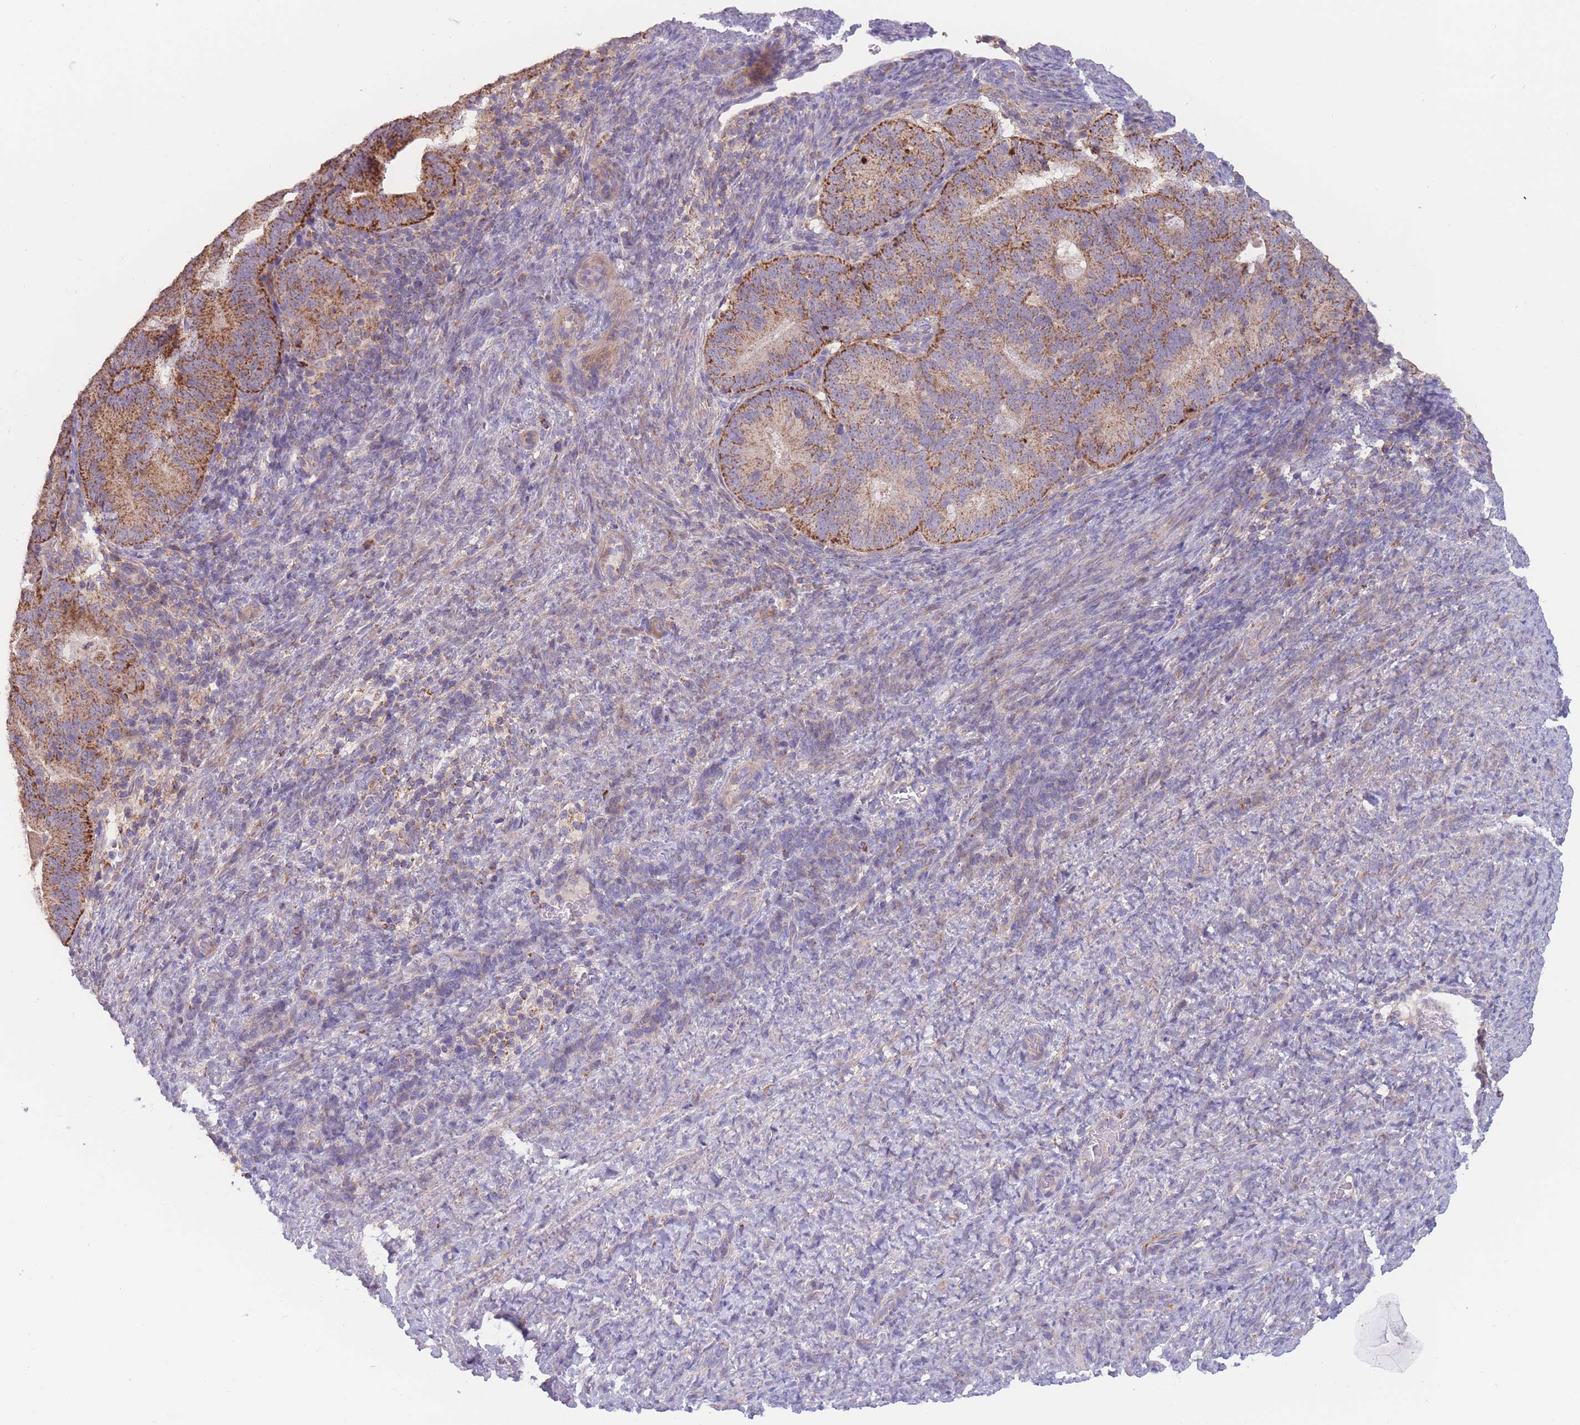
{"staining": {"intensity": "moderate", "quantity": ">75%", "location": "cytoplasmic/membranous"}, "tissue": "endometrial cancer", "cell_type": "Tumor cells", "image_type": "cancer", "snomed": [{"axis": "morphology", "description": "Adenocarcinoma, NOS"}, {"axis": "topography", "description": "Endometrium"}], "caption": "High-power microscopy captured an immunohistochemistry image of endometrial cancer (adenocarcinoma), revealing moderate cytoplasmic/membranous positivity in about >75% of tumor cells. (IHC, brightfield microscopy, high magnification).", "gene": "SLC25A42", "patient": {"sex": "female", "age": 70}}